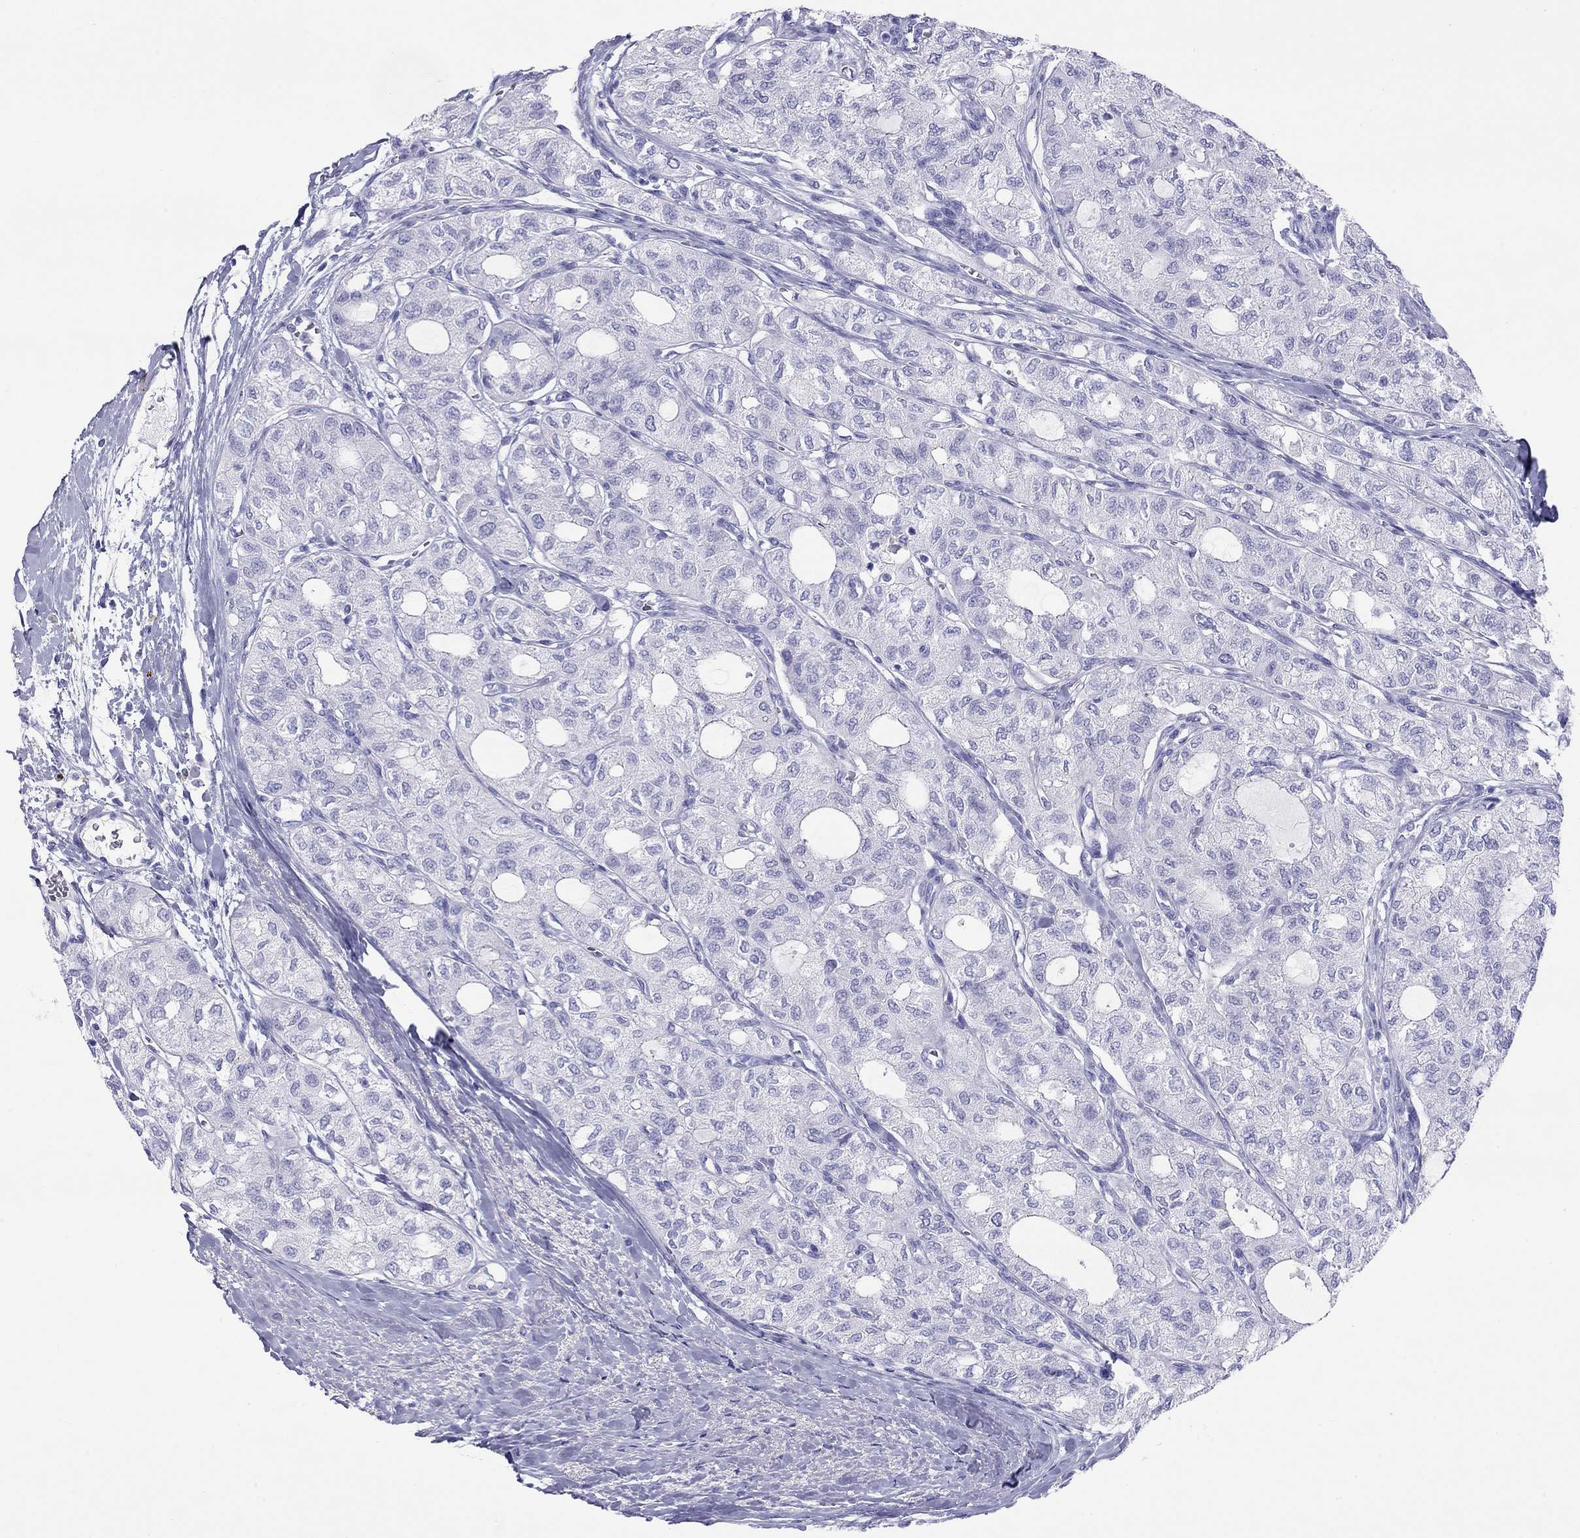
{"staining": {"intensity": "negative", "quantity": "none", "location": "none"}, "tissue": "thyroid cancer", "cell_type": "Tumor cells", "image_type": "cancer", "snomed": [{"axis": "morphology", "description": "Follicular adenoma carcinoma, NOS"}, {"axis": "topography", "description": "Thyroid gland"}], "caption": "There is no significant staining in tumor cells of thyroid cancer (follicular adenoma carcinoma). The staining was performed using DAB to visualize the protein expression in brown, while the nuclei were stained in blue with hematoxylin (Magnification: 20x).", "gene": "HLA-DQB2", "patient": {"sex": "male", "age": 75}}